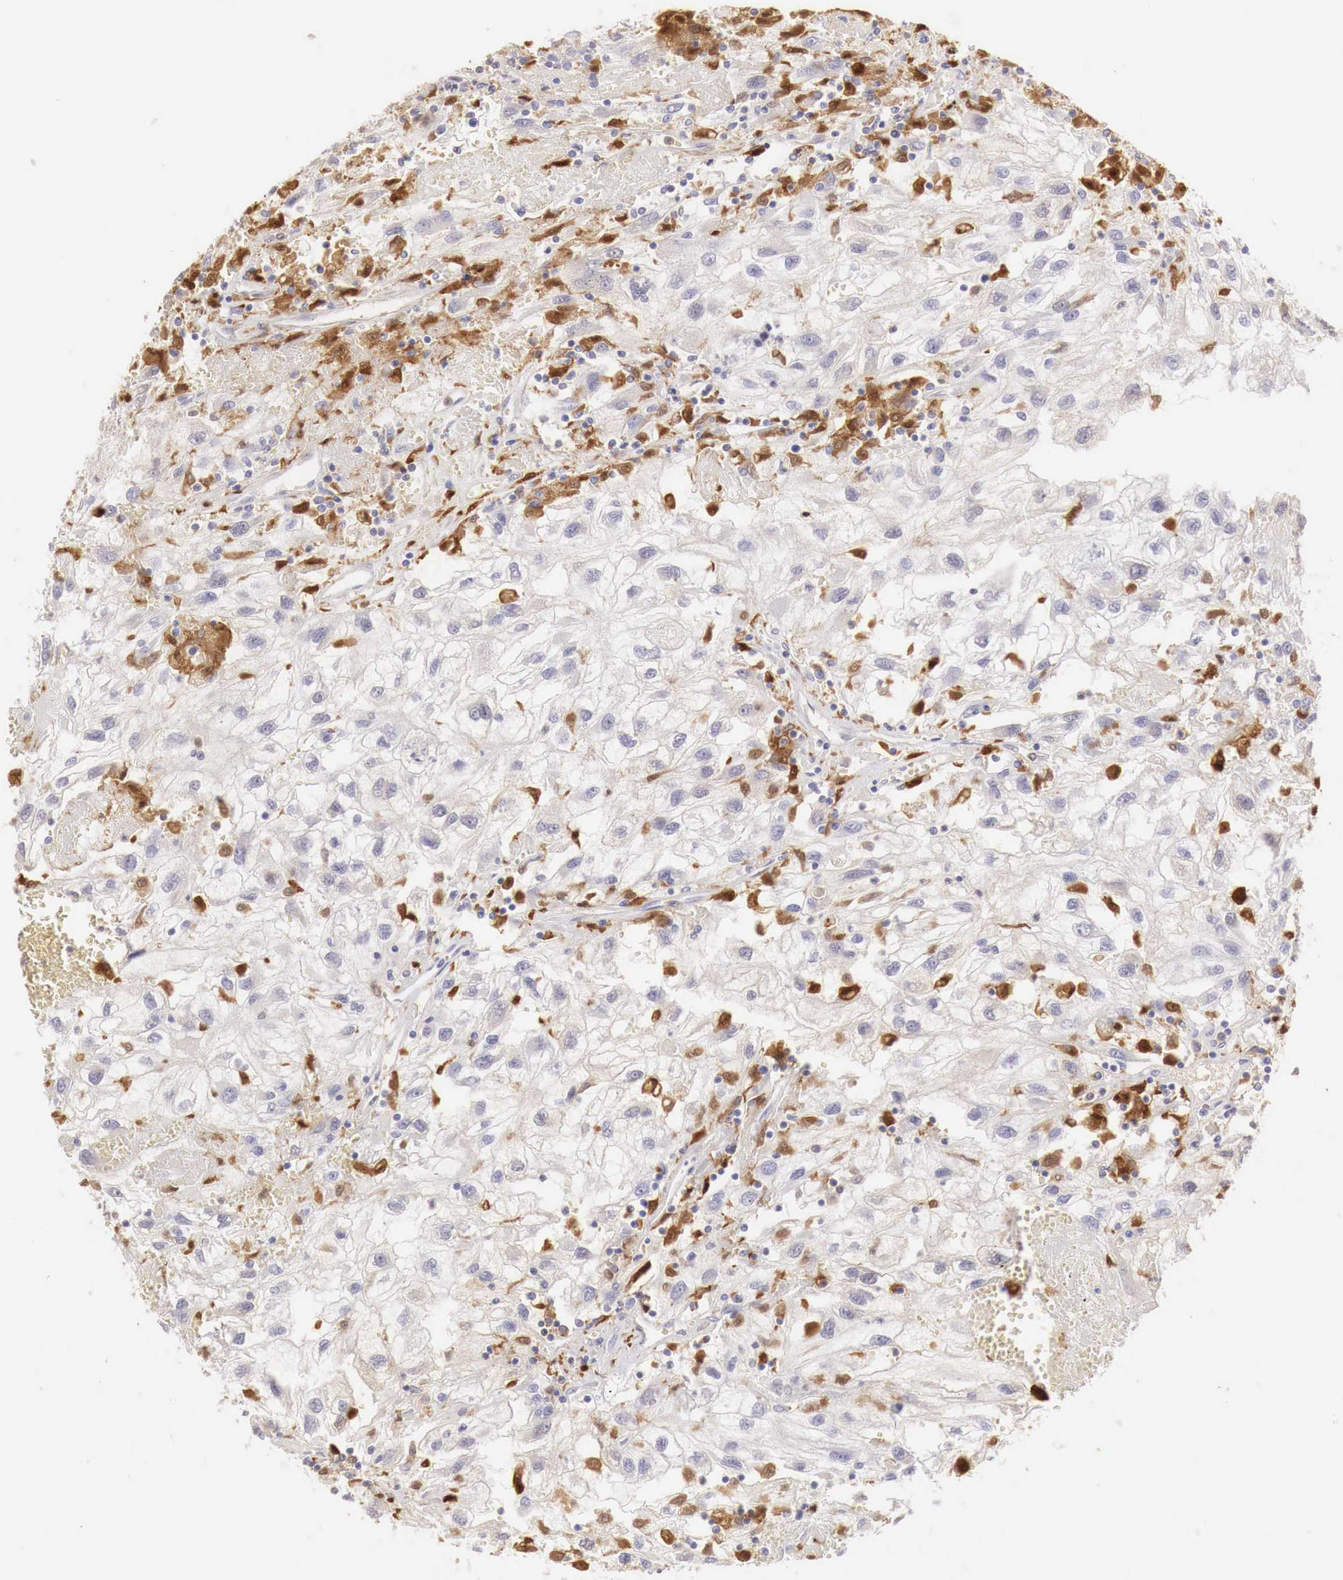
{"staining": {"intensity": "moderate", "quantity": "25%-75%", "location": "cytoplasmic/membranous"}, "tissue": "renal cancer", "cell_type": "Tumor cells", "image_type": "cancer", "snomed": [{"axis": "morphology", "description": "Normal tissue, NOS"}, {"axis": "morphology", "description": "Adenocarcinoma, NOS"}, {"axis": "topography", "description": "Kidney"}], "caption": "Approximately 25%-75% of tumor cells in human renal cancer (adenocarcinoma) reveal moderate cytoplasmic/membranous protein staining as visualized by brown immunohistochemical staining.", "gene": "RENBP", "patient": {"sex": "male", "age": 71}}